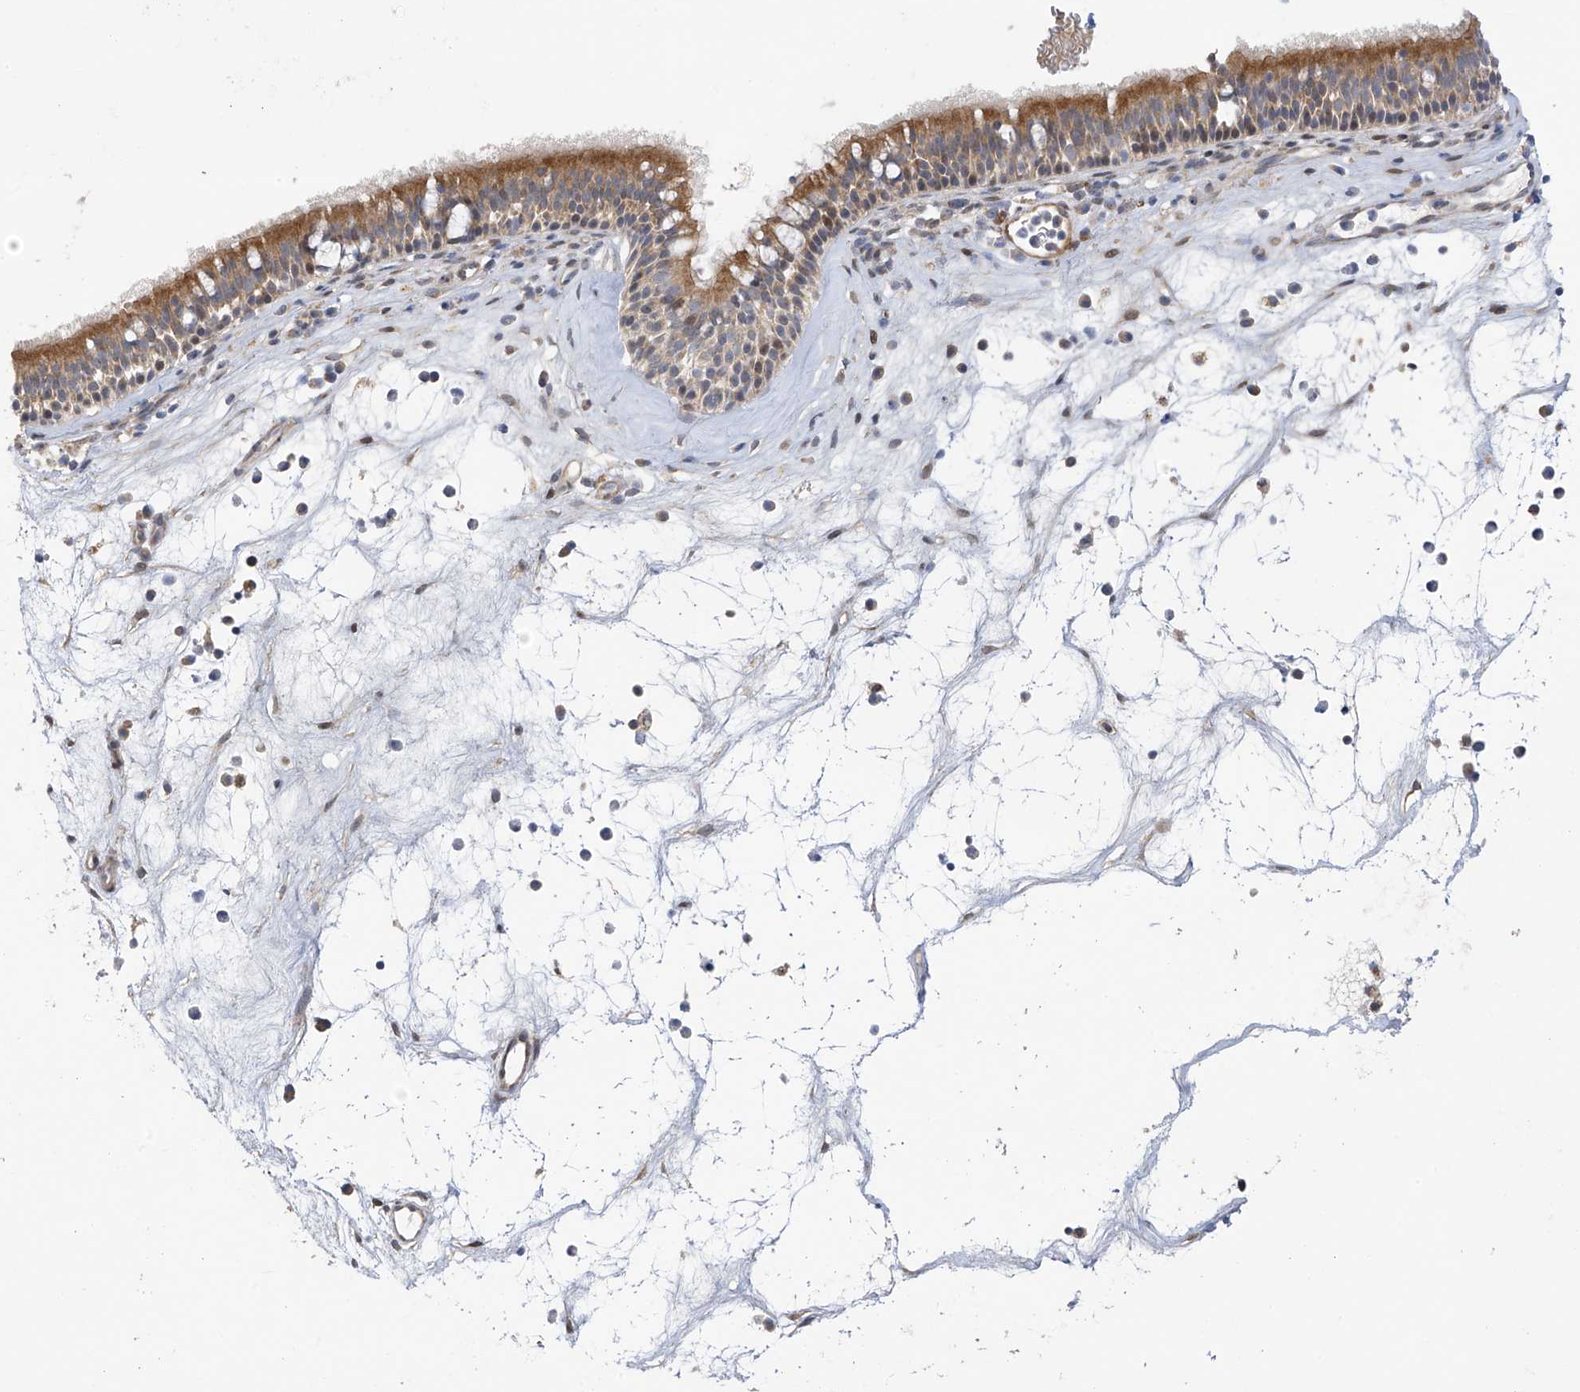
{"staining": {"intensity": "moderate", "quantity": ">75%", "location": "cytoplasmic/membranous"}, "tissue": "nasopharynx", "cell_type": "Respiratory epithelial cells", "image_type": "normal", "snomed": [{"axis": "morphology", "description": "Normal tissue, NOS"}, {"axis": "morphology", "description": "Inflammation, NOS"}, {"axis": "morphology", "description": "Malignant melanoma, Metastatic site"}, {"axis": "topography", "description": "Nasopharynx"}], "caption": "This micrograph exhibits IHC staining of normal nasopharynx, with medium moderate cytoplasmic/membranous staining in approximately >75% of respiratory epithelial cells.", "gene": "ZNF641", "patient": {"sex": "male", "age": 70}}